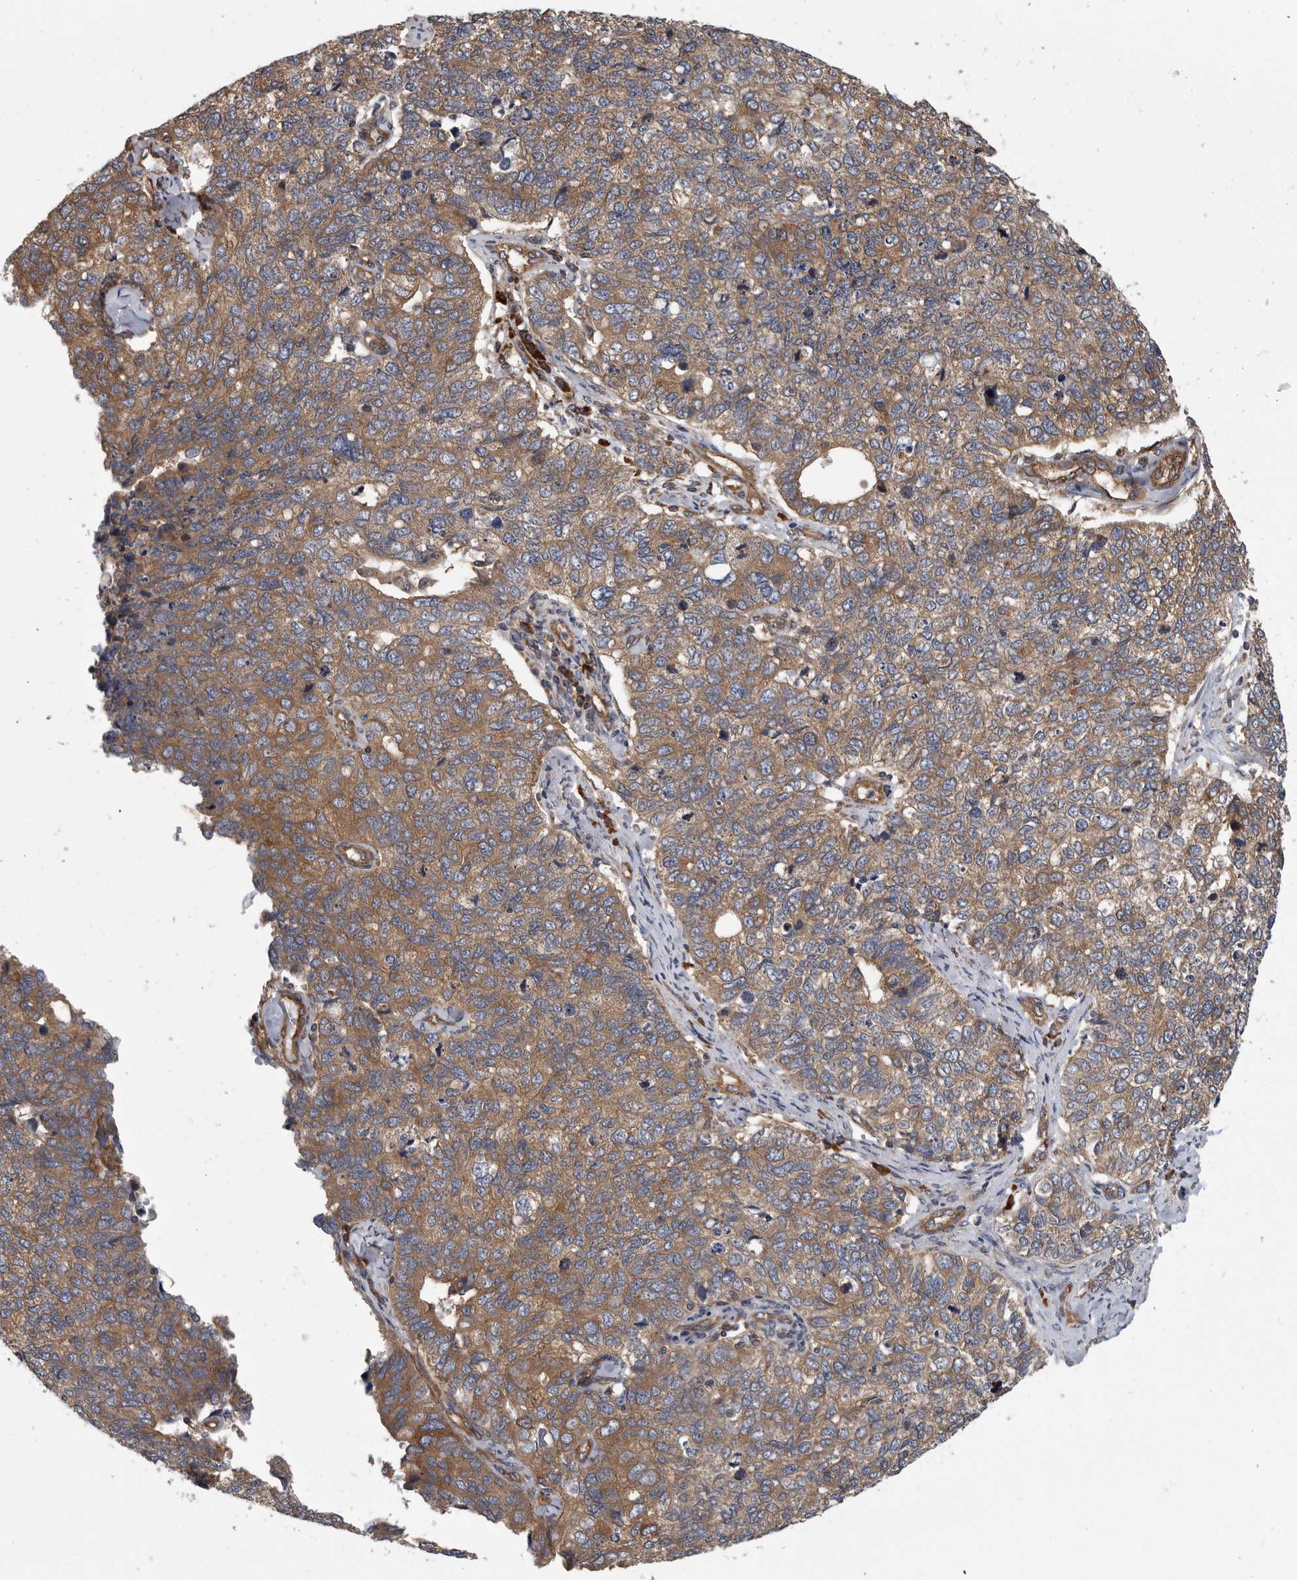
{"staining": {"intensity": "moderate", "quantity": ">75%", "location": "cytoplasmic/membranous"}, "tissue": "cervical cancer", "cell_type": "Tumor cells", "image_type": "cancer", "snomed": [{"axis": "morphology", "description": "Squamous cell carcinoma, NOS"}, {"axis": "topography", "description": "Cervix"}], "caption": "The image shows a brown stain indicating the presence of a protein in the cytoplasmic/membranous of tumor cells in cervical cancer.", "gene": "OXR1", "patient": {"sex": "female", "age": 63}}